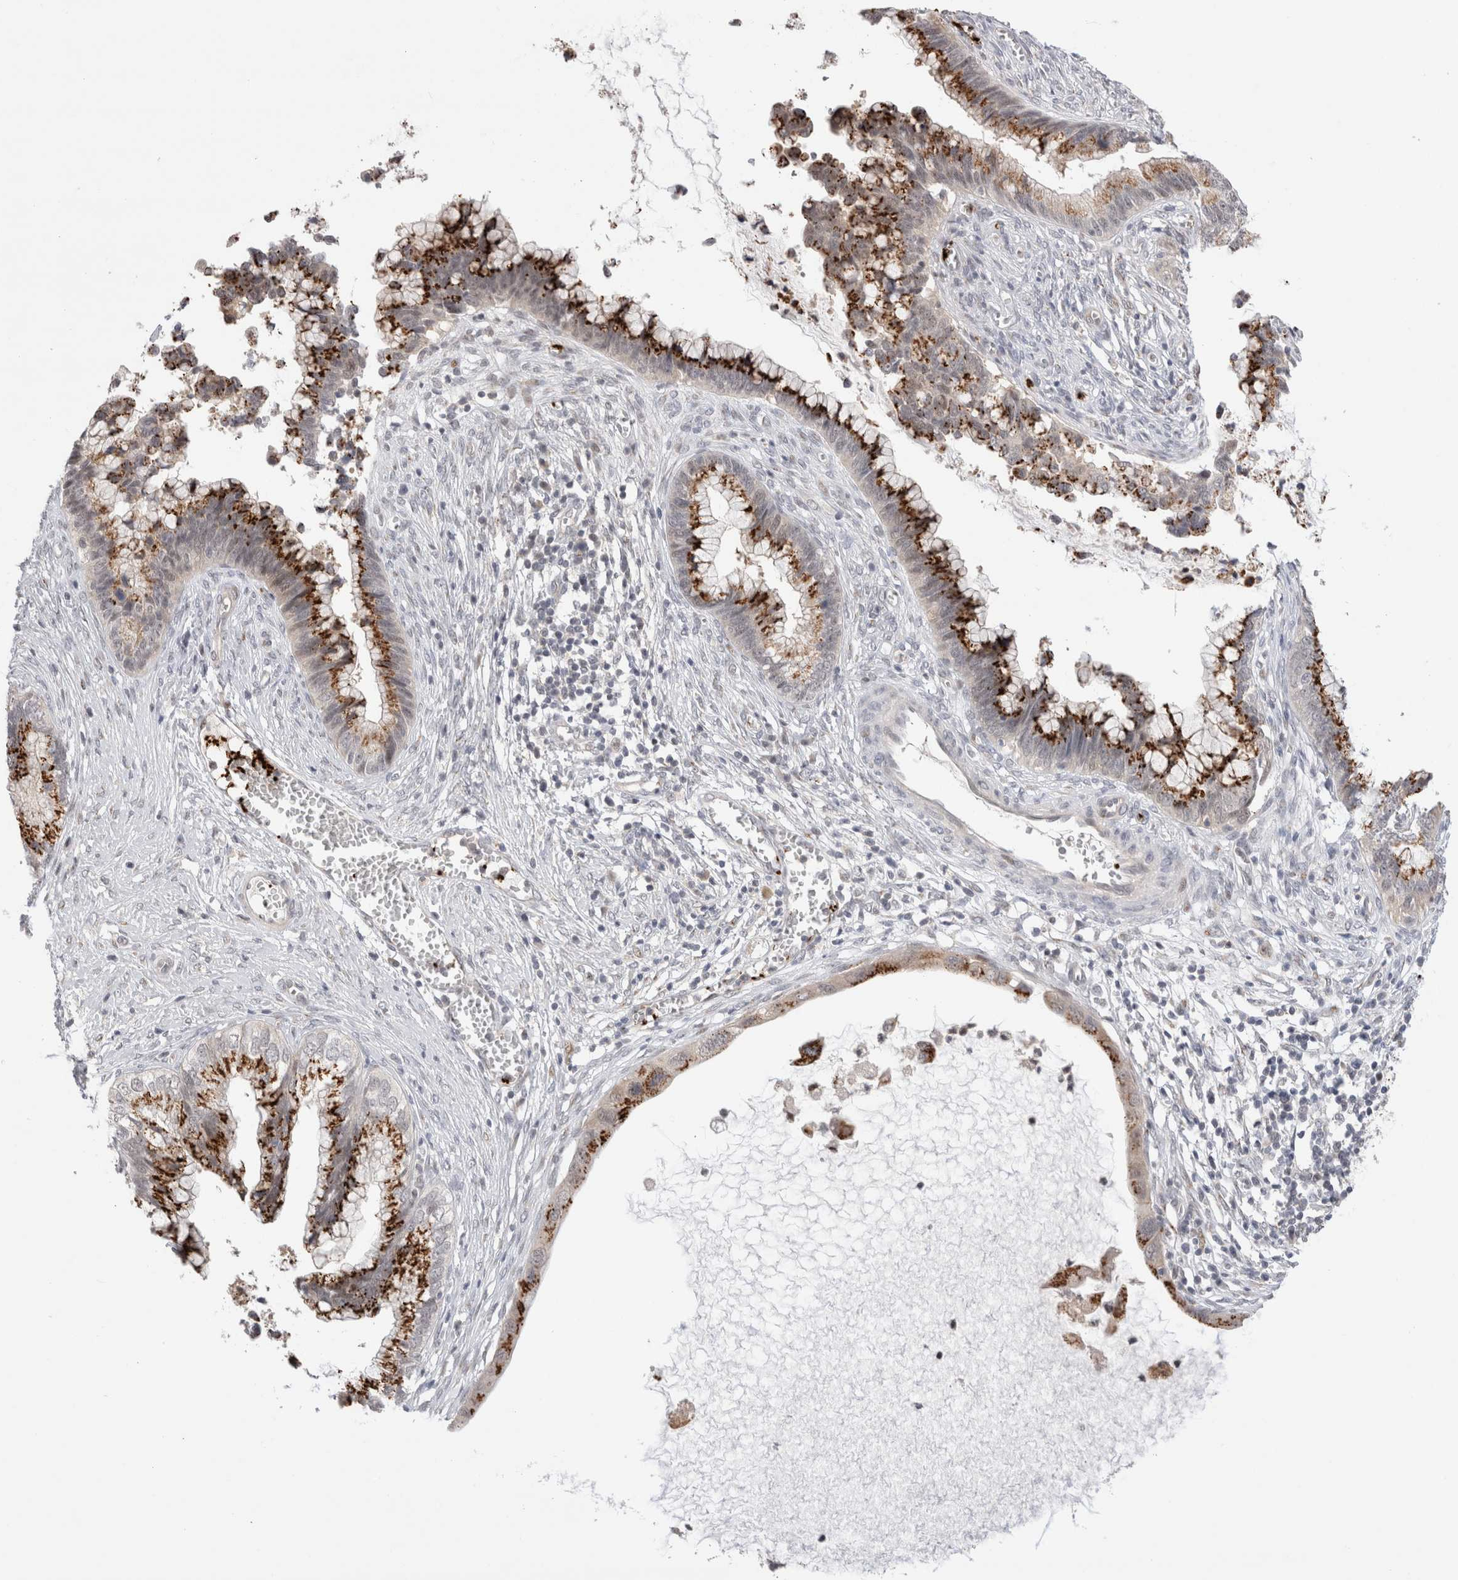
{"staining": {"intensity": "strong", "quantity": ">75%", "location": "cytoplasmic/membranous"}, "tissue": "cervical cancer", "cell_type": "Tumor cells", "image_type": "cancer", "snomed": [{"axis": "morphology", "description": "Adenocarcinoma, NOS"}, {"axis": "topography", "description": "Cervix"}], "caption": "Immunohistochemistry staining of cervical cancer (adenocarcinoma), which displays high levels of strong cytoplasmic/membranous staining in about >75% of tumor cells indicating strong cytoplasmic/membranous protein staining. The staining was performed using DAB (3,3'-diaminobenzidine) (brown) for protein detection and nuclei were counterstained in hematoxylin (blue).", "gene": "VPS28", "patient": {"sex": "female", "age": 44}}